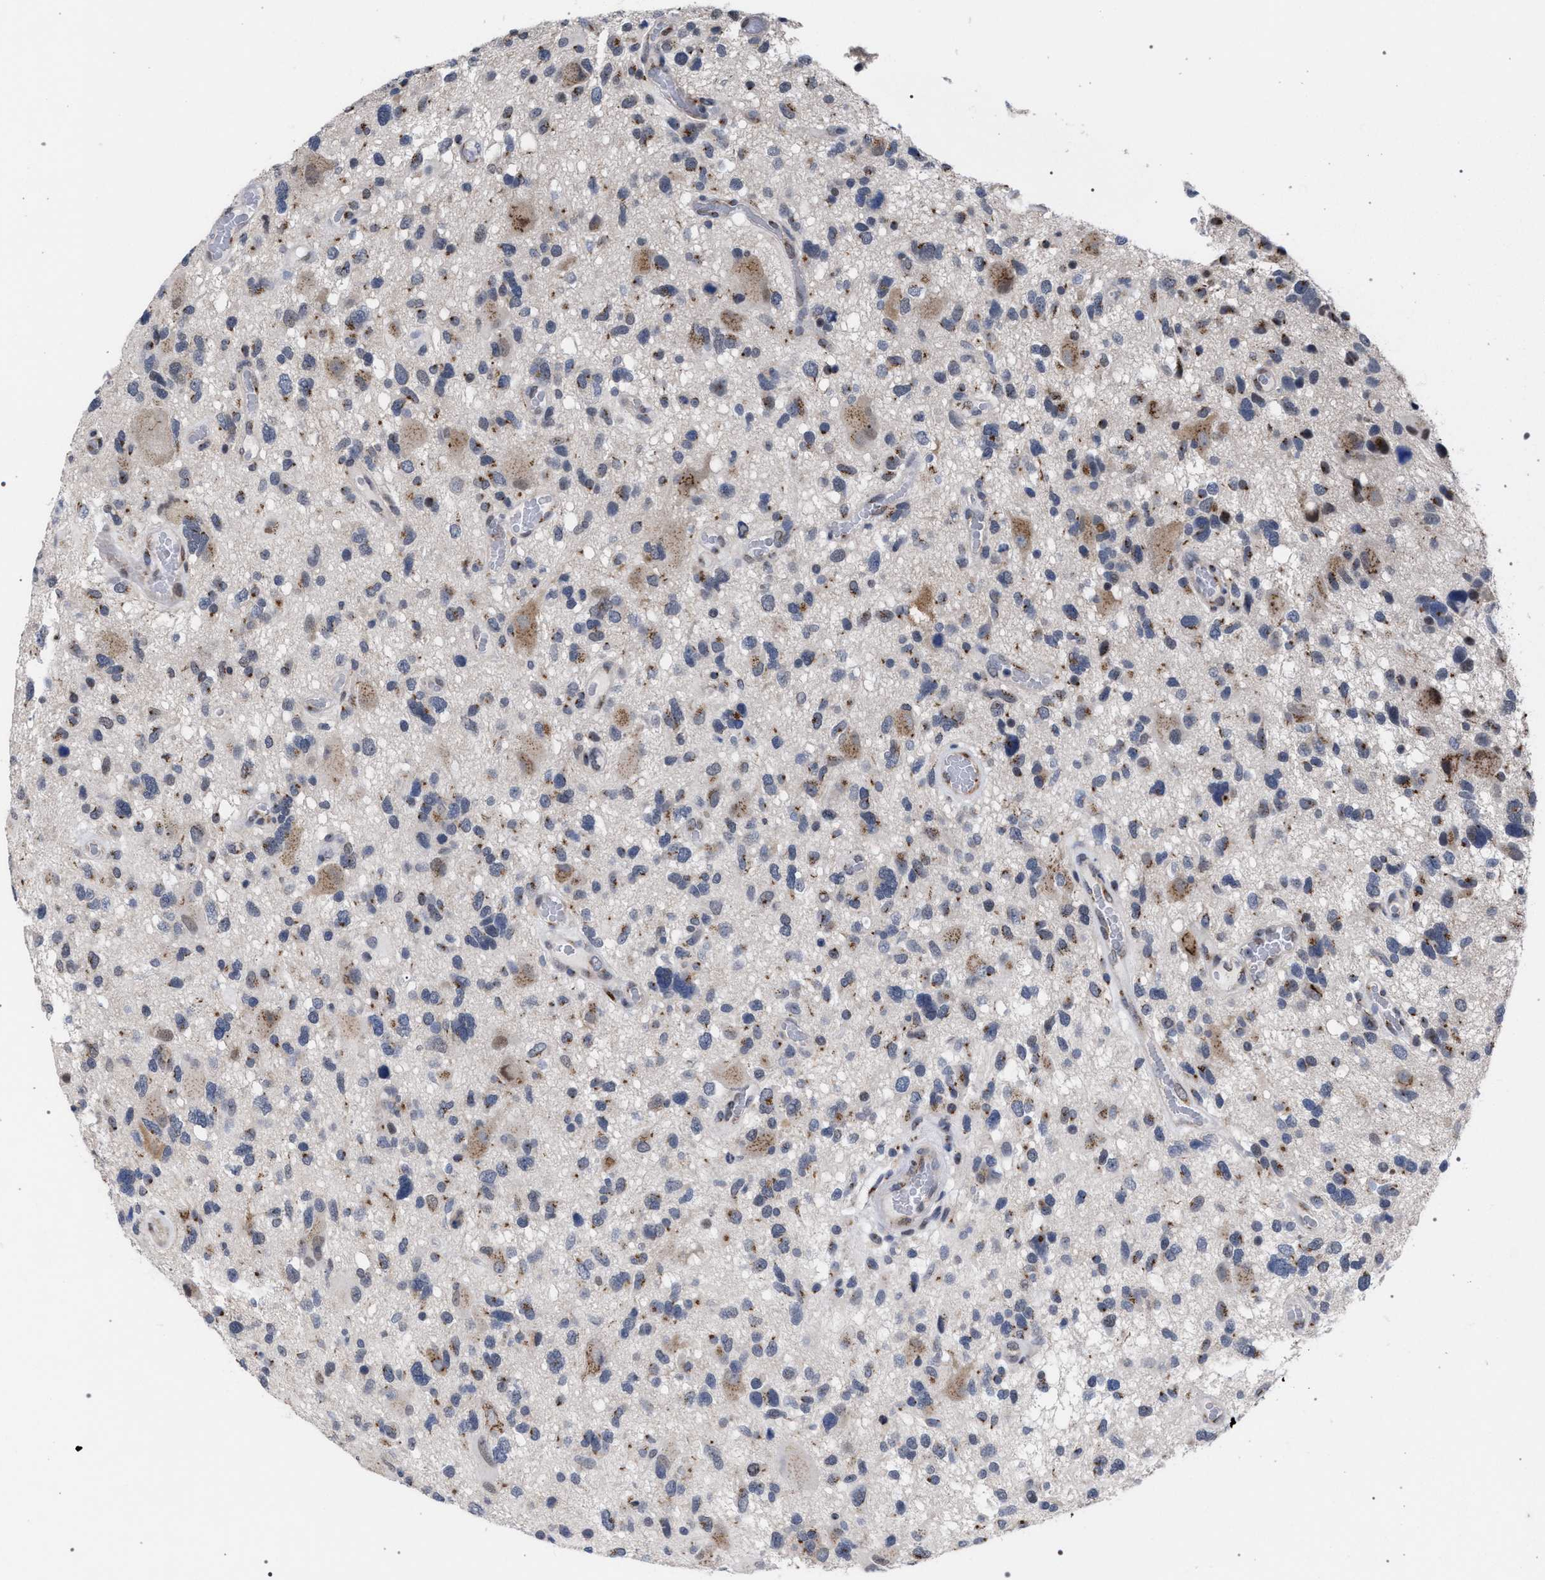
{"staining": {"intensity": "moderate", "quantity": "25%-75%", "location": "cytoplasmic/membranous"}, "tissue": "glioma", "cell_type": "Tumor cells", "image_type": "cancer", "snomed": [{"axis": "morphology", "description": "Glioma, malignant, High grade"}, {"axis": "topography", "description": "Brain"}], "caption": "Tumor cells display medium levels of moderate cytoplasmic/membranous positivity in approximately 25%-75% of cells in human malignant glioma (high-grade).", "gene": "GOLGA2", "patient": {"sex": "male", "age": 33}}